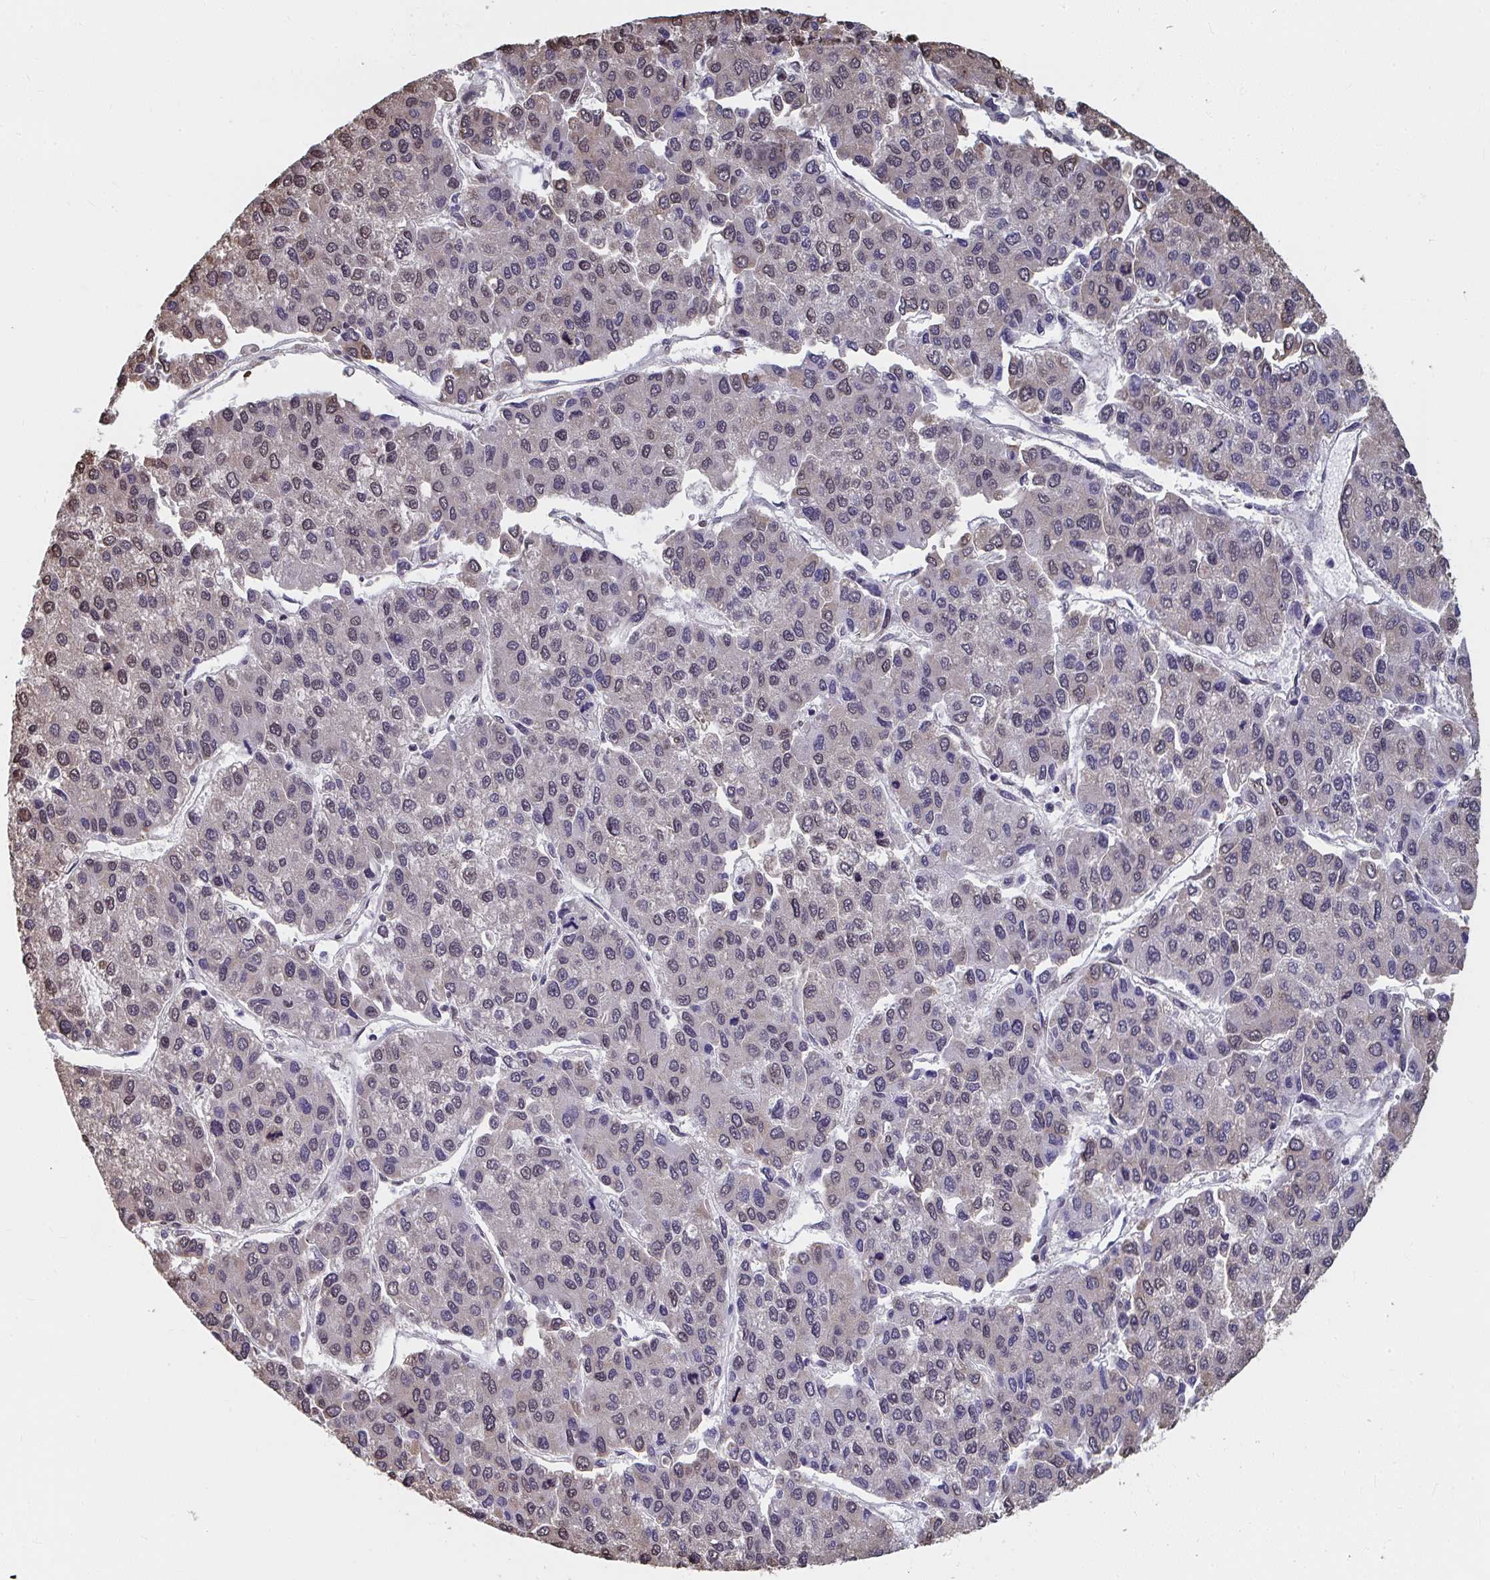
{"staining": {"intensity": "weak", "quantity": "<25%", "location": "cytoplasmic/membranous"}, "tissue": "liver cancer", "cell_type": "Tumor cells", "image_type": "cancer", "snomed": [{"axis": "morphology", "description": "Carcinoma, Hepatocellular, NOS"}, {"axis": "topography", "description": "Liver"}], "caption": "The histopathology image demonstrates no staining of tumor cells in liver cancer (hepatocellular carcinoma).", "gene": "SYNCRIP", "patient": {"sex": "female", "age": 66}}